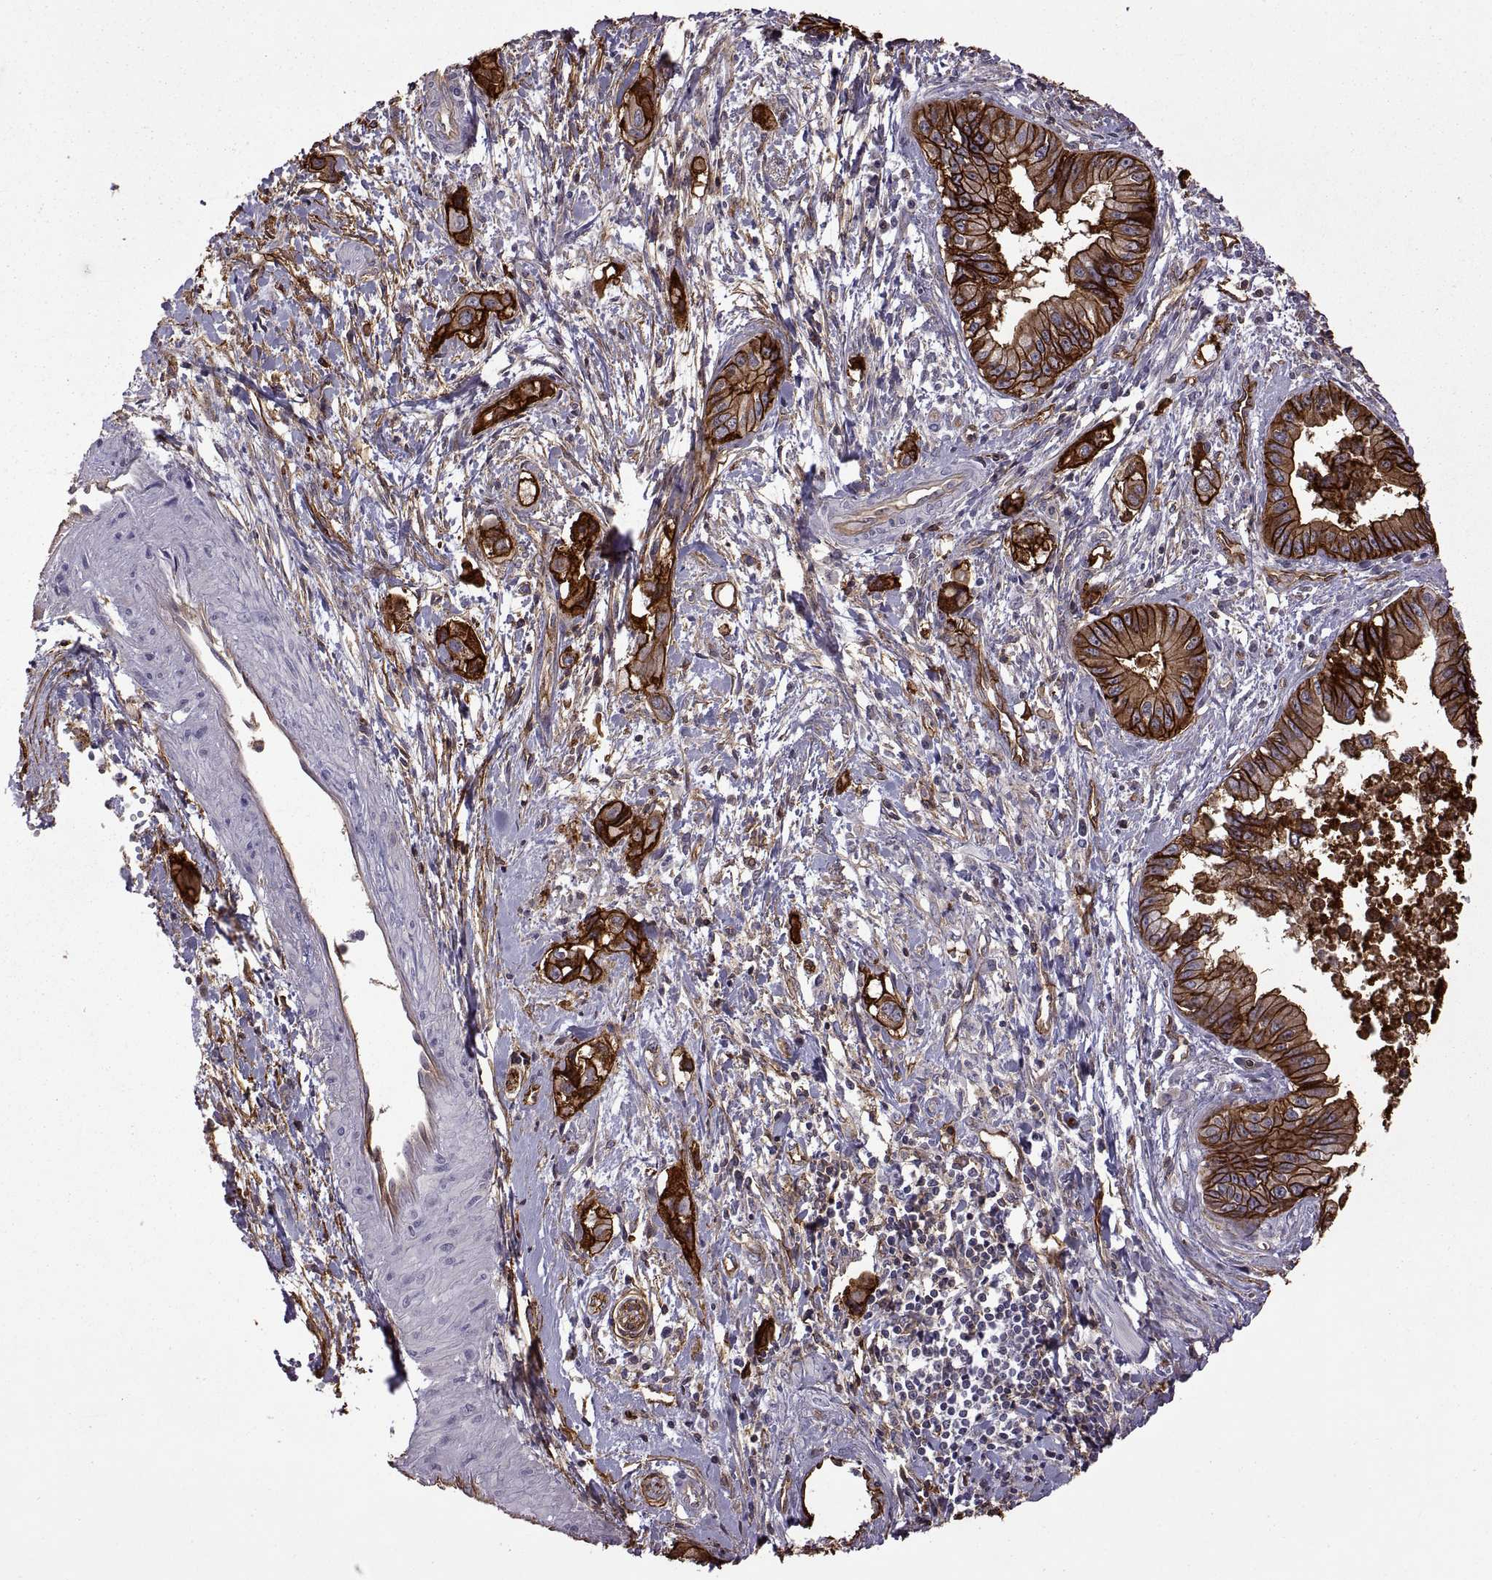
{"staining": {"intensity": "strong", "quantity": "25%-75%", "location": "cytoplasmic/membranous"}, "tissue": "pancreatic cancer", "cell_type": "Tumor cells", "image_type": "cancer", "snomed": [{"axis": "morphology", "description": "Adenocarcinoma, NOS"}, {"axis": "topography", "description": "Pancreas"}], "caption": "Brown immunohistochemical staining in human adenocarcinoma (pancreatic) demonstrates strong cytoplasmic/membranous staining in approximately 25%-75% of tumor cells.", "gene": "S100A10", "patient": {"sex": "male", "age": 60}}